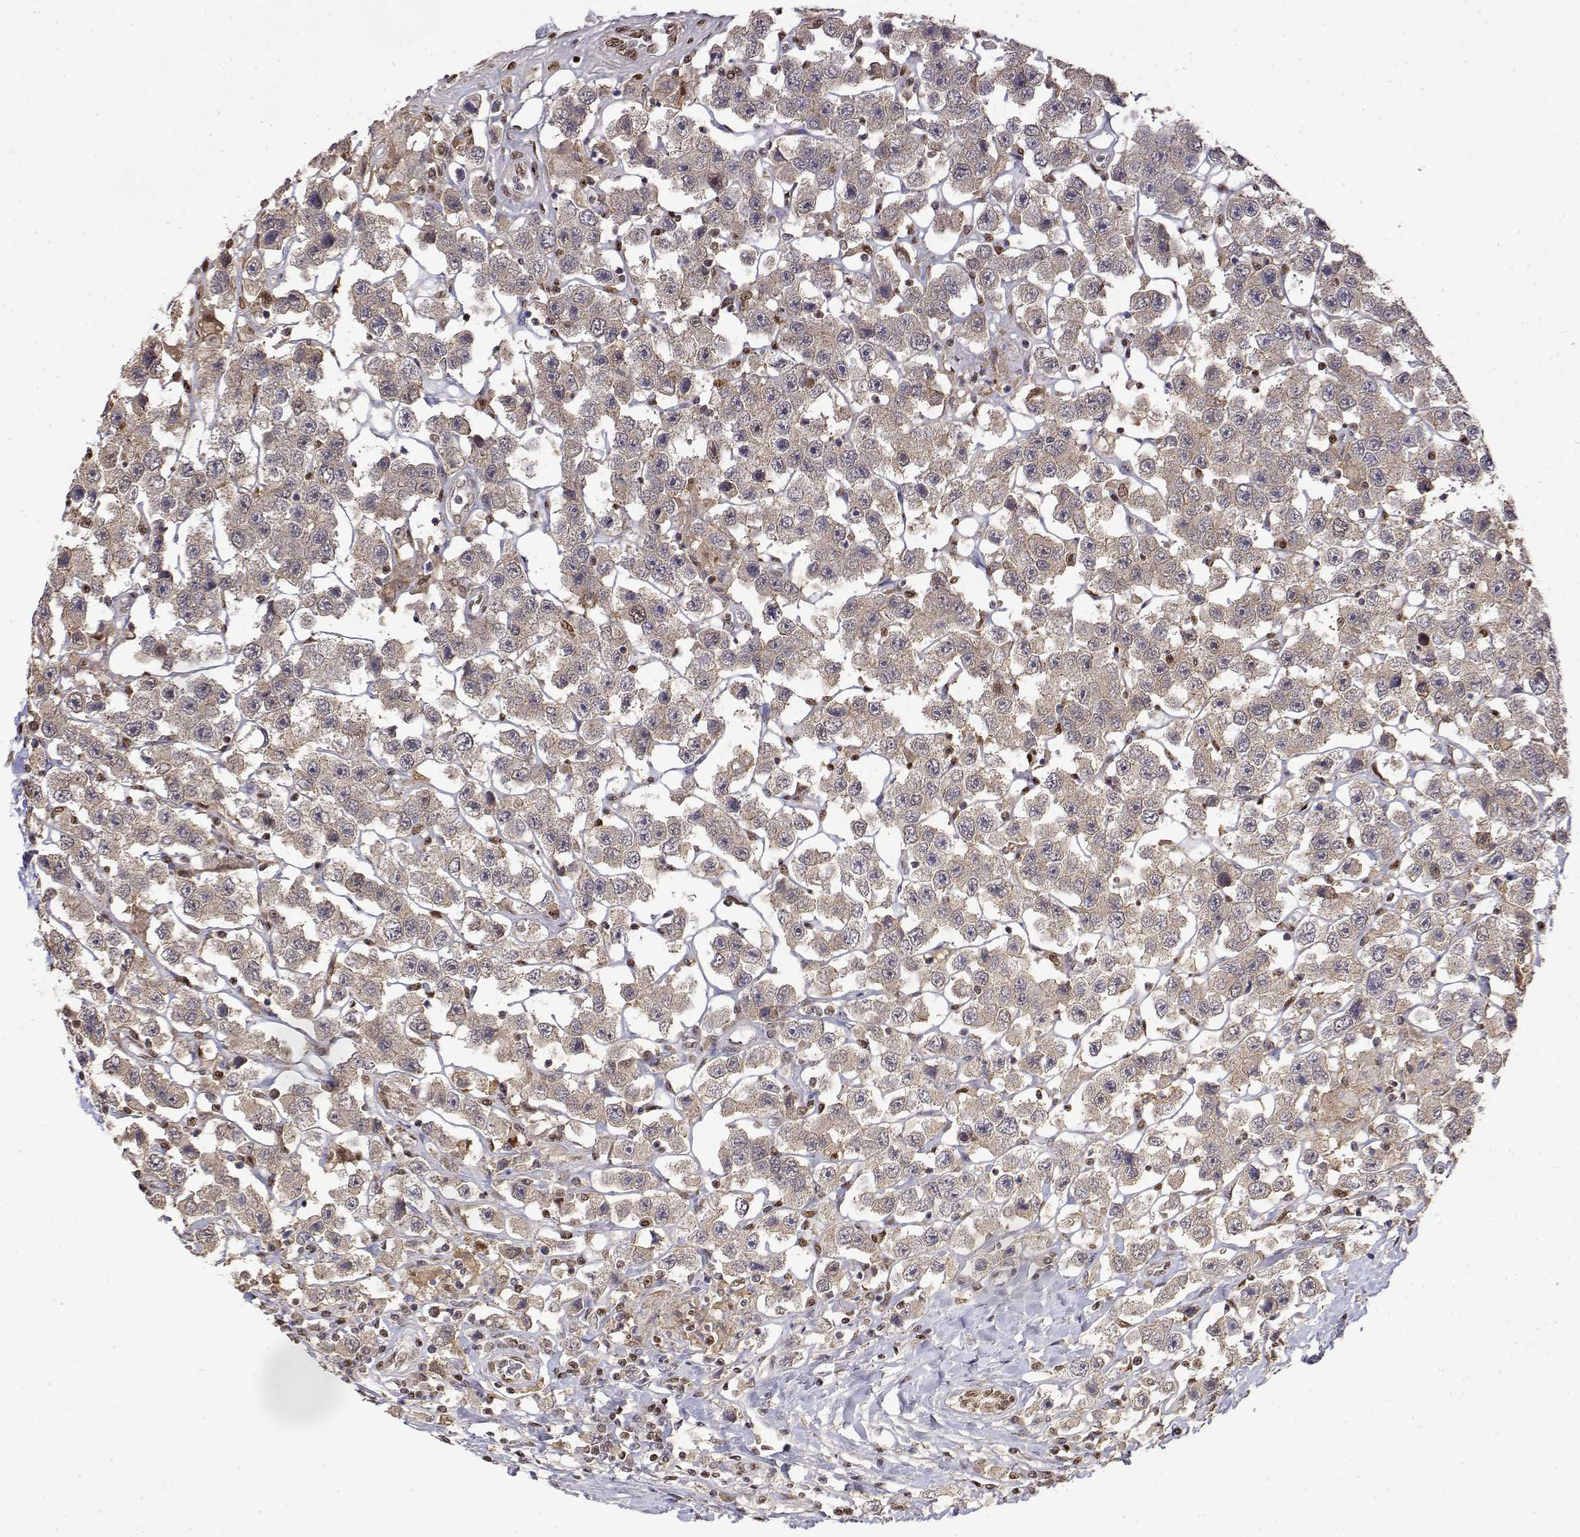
{"staining": {"intensity": "weak", "quantity": "25%-75%", "location": "cytoplasmic/membranous"}, "tissue": "testis cancer", "cell_type": "Tumor cells", "image_type": "cancer", "snomed": [{"axis": "morphology", "description": "Seminoma, NOS"}, {"axis": "topography", "description": "Testis"}], "caption": "Protein staining of testis cancer (seminoma) tissue displays weak cytoplasmic/membranous expression in about 25%-75% of tumor cells.", "gene": "TPI1", "patient": {"sex": "male", "age": 45}}